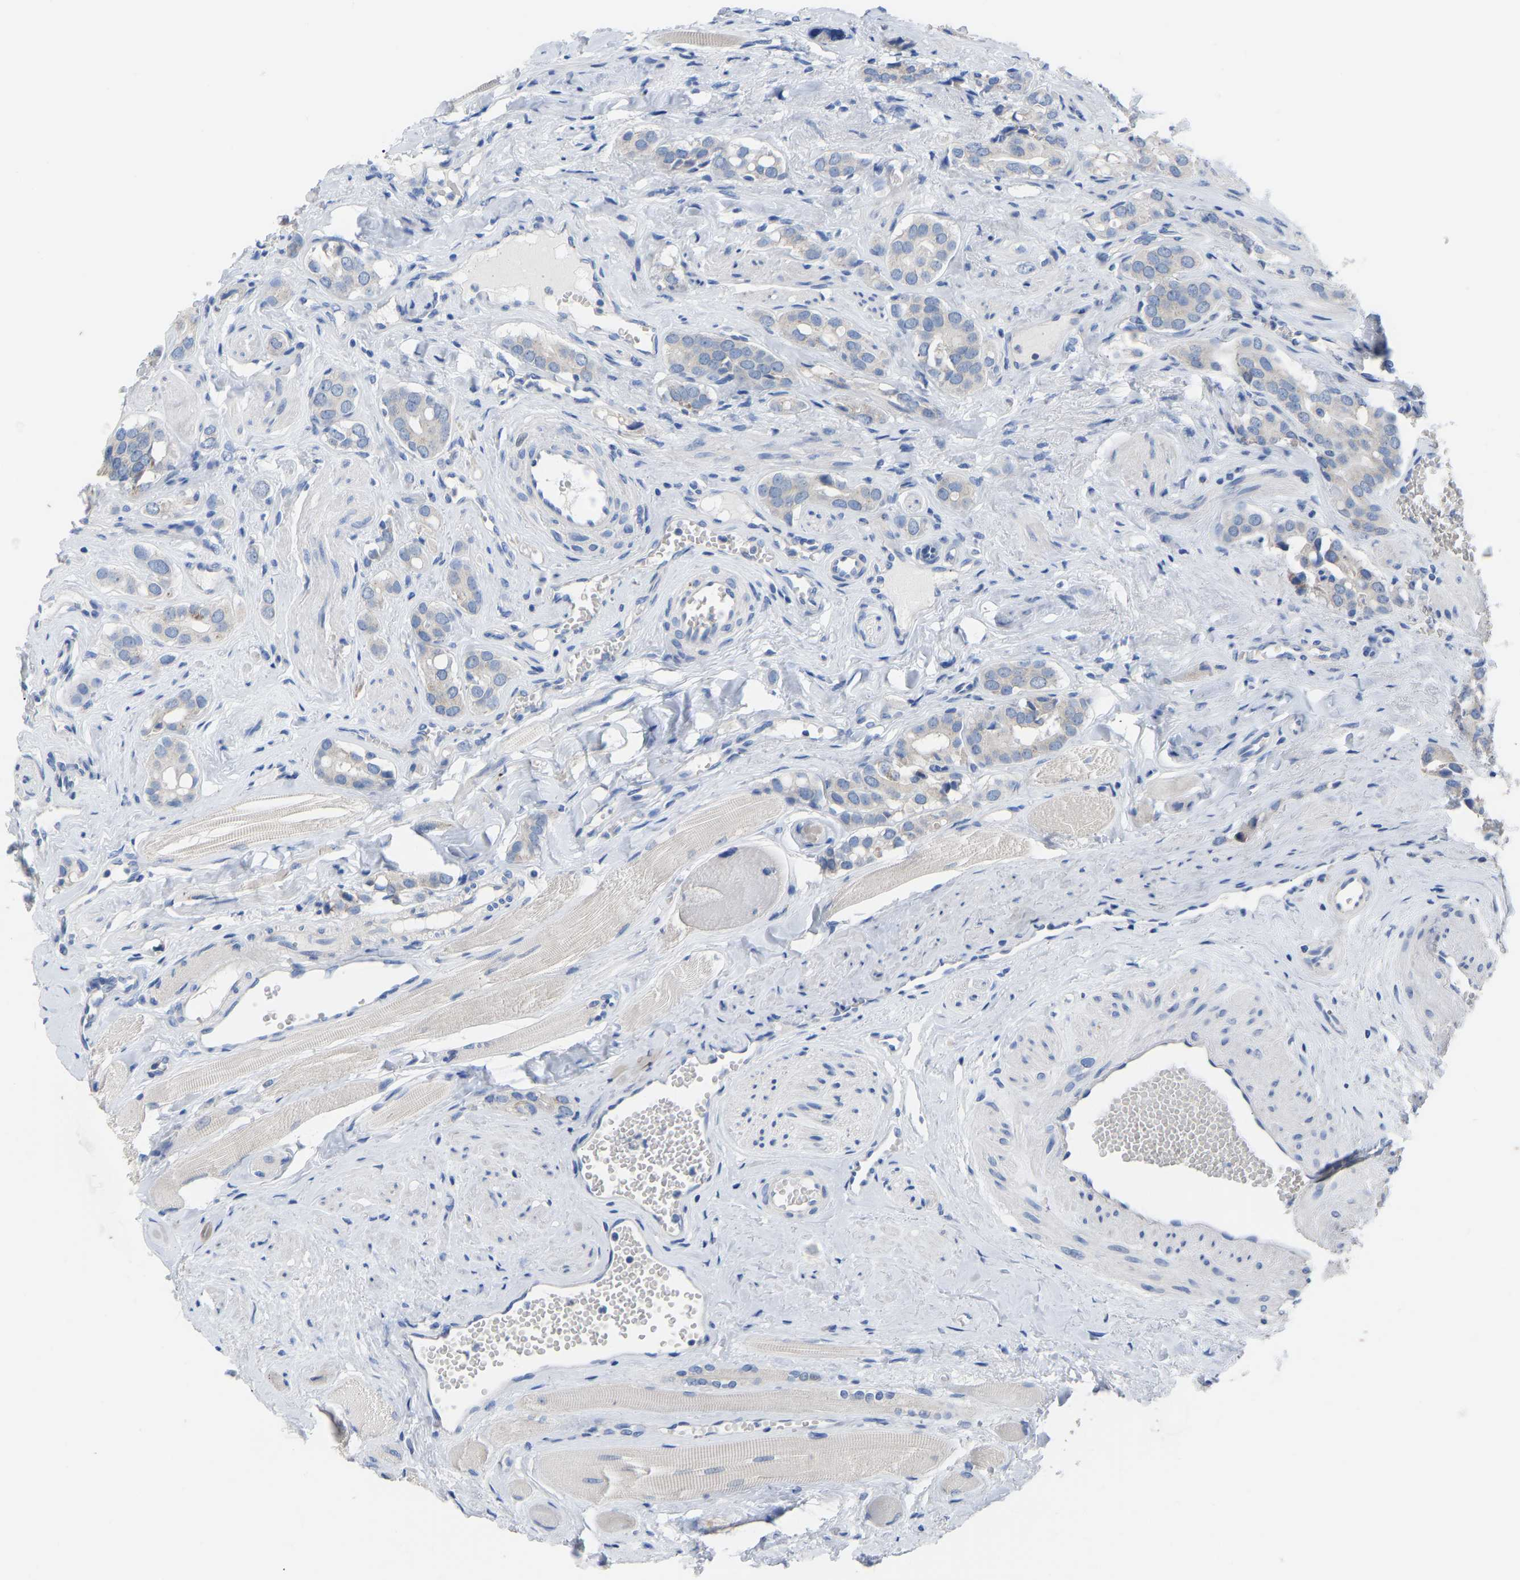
{"staining": {"intensity": "negative", "quantity": "none", "location": "none"}, "tissue": "prostate cancer", "cell_type": "Tumor cells", "image_type": "cancer", "snomed": [{"axis": "morphology", "description": "Adenocarcinoma, High grade"}, {"axis": "topography", "description": "Prostate"}], "caption": "Immunohistochemistry (IHC) histopathology image of human prostate high-grade adenocarcinoma stained for a protein (brown), which shows no positivity in tumor cells.", "gene": "OLIG2", "patient": {"sex": "male", "age": 52}}